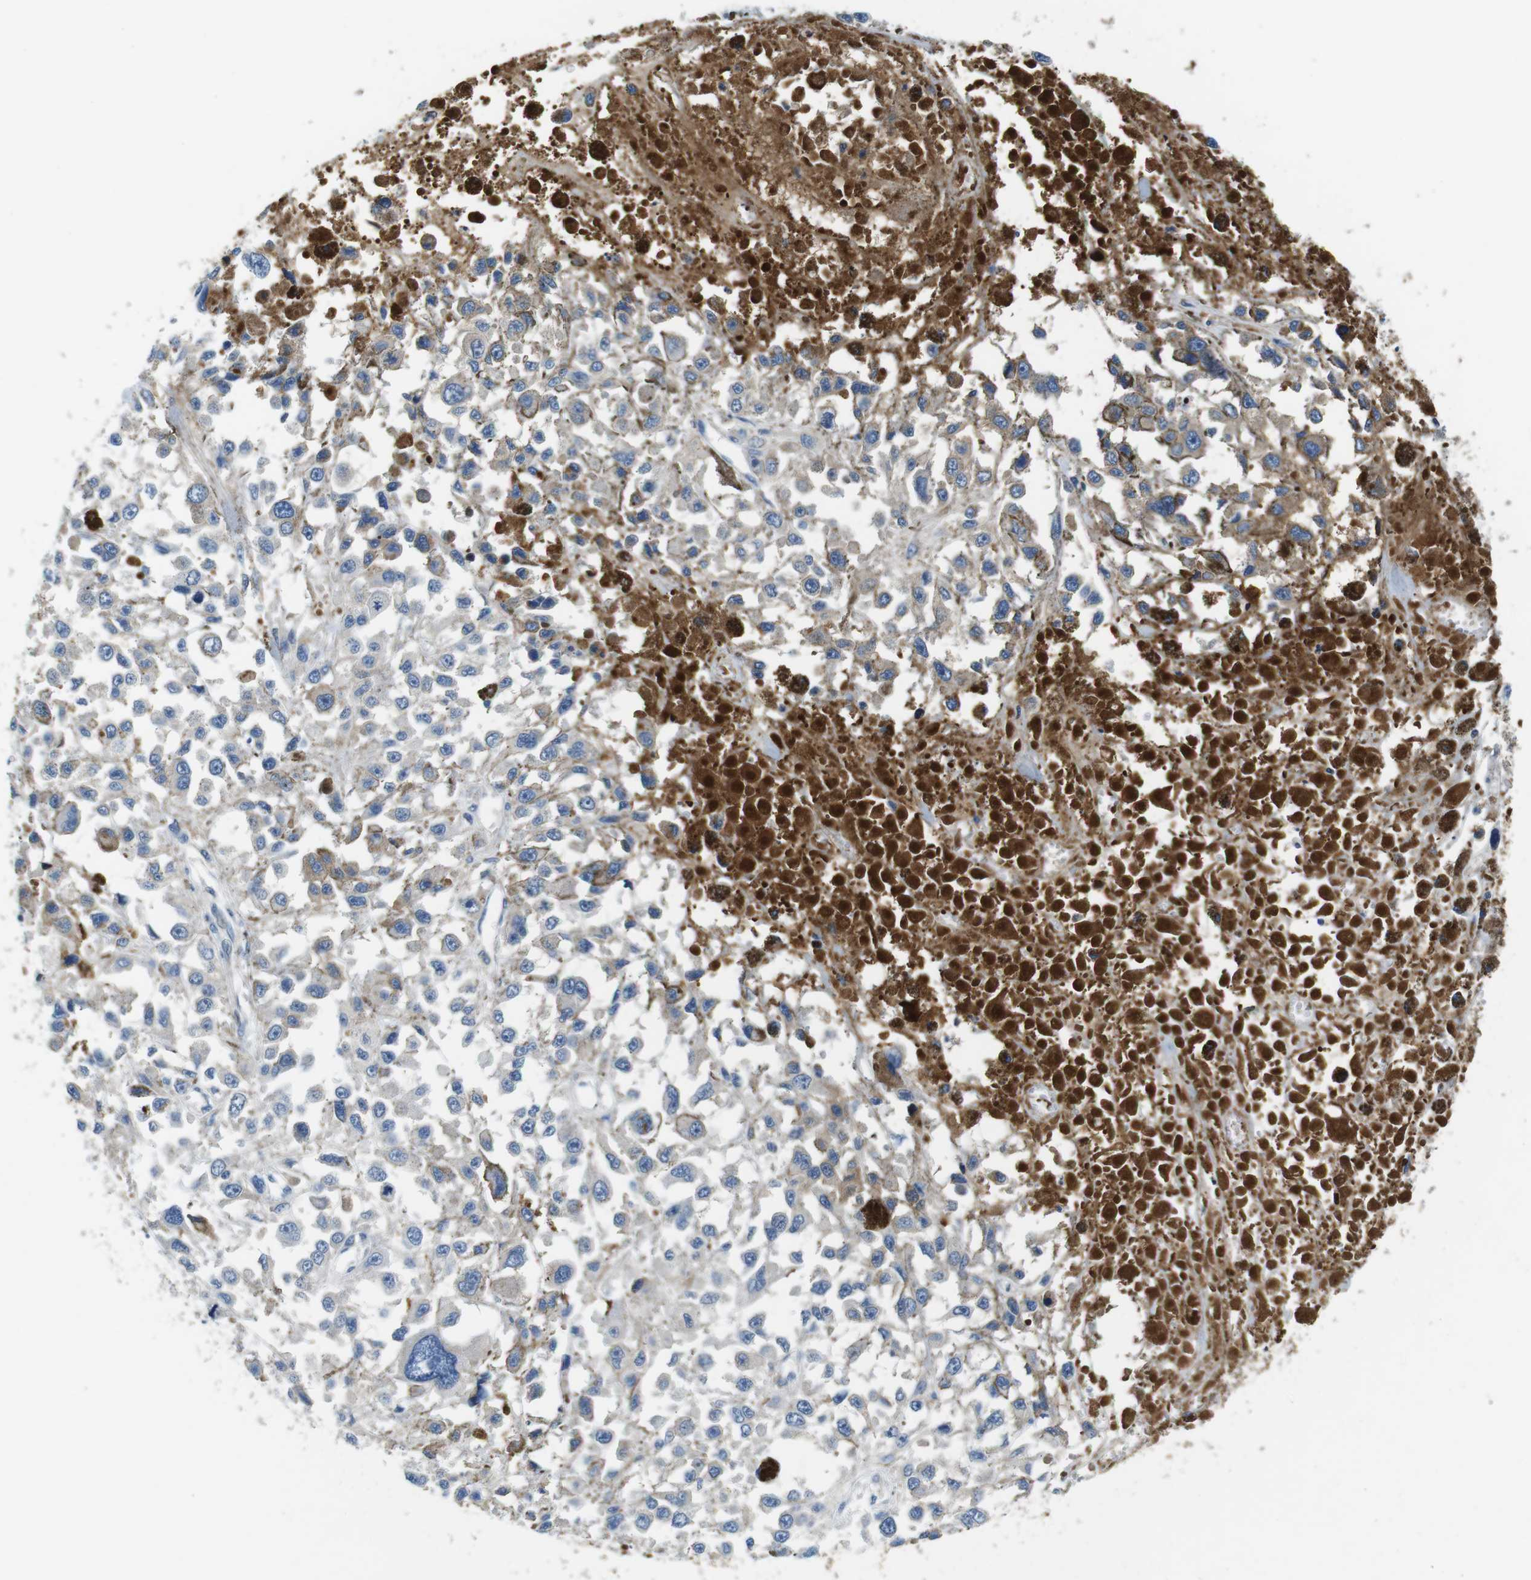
{"staining": {"intensity": "negative", "quantity": "none", "location": "none"}, "tissue": "melanoma", "cell_type": "Tumor cells", "image_type": "cancer", "snomed": [{"axis": "morphology", "description": "Malignant melanoma, Metastatic site"}, {"axis": "topography", "description": "Lymph node"}], "caption": "Histopathology image shows no protein staining in tumor cells of melanoma tissue.", "gene": "IGHD", "patient": {"sex": "male", "age": 59}}